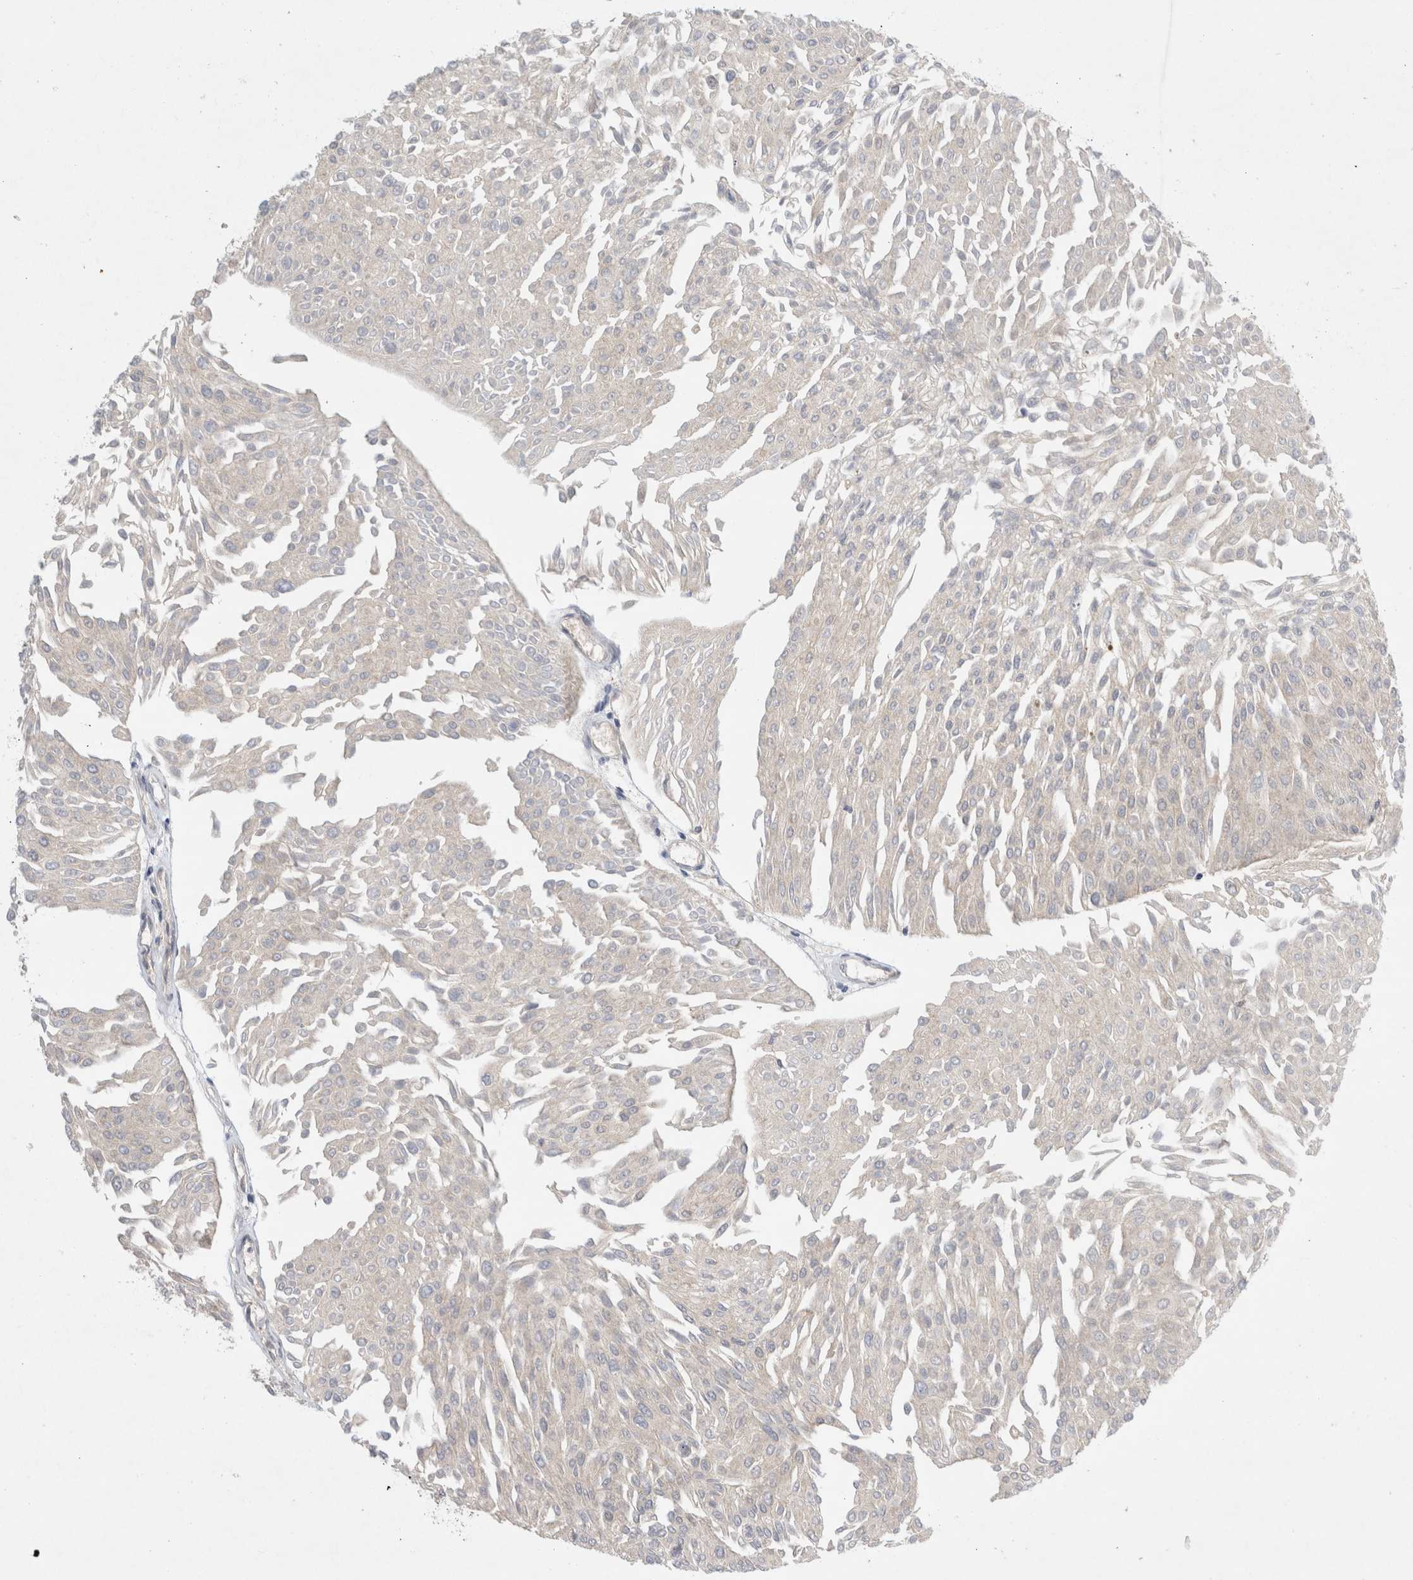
{"staining": {"intensity": "negative", "quantity": "none", "location": "none"}, "tissue": "urothelial cancer", "cell_type": "Tumor cells", "image_type": "cancer", "snomed": [{"axis": "morphology", "description": "Urothelial carcinoma, Low grade"}, {"axis": "topography", "description": "Urinary bladder"}], "caption": "Photomicrograph shows no significant protein staining in tumor cells of low-grade urothelial carcinoma. The staining was performed using DAB (3,3'-diaminobenzidine) to visualize the protein expression in brown, while the nuclei were stained in blue with hematoxylin (Magnification: 20x).", "gene": "CDCA7L", "patient": {"sex": "male", "age": 67}}